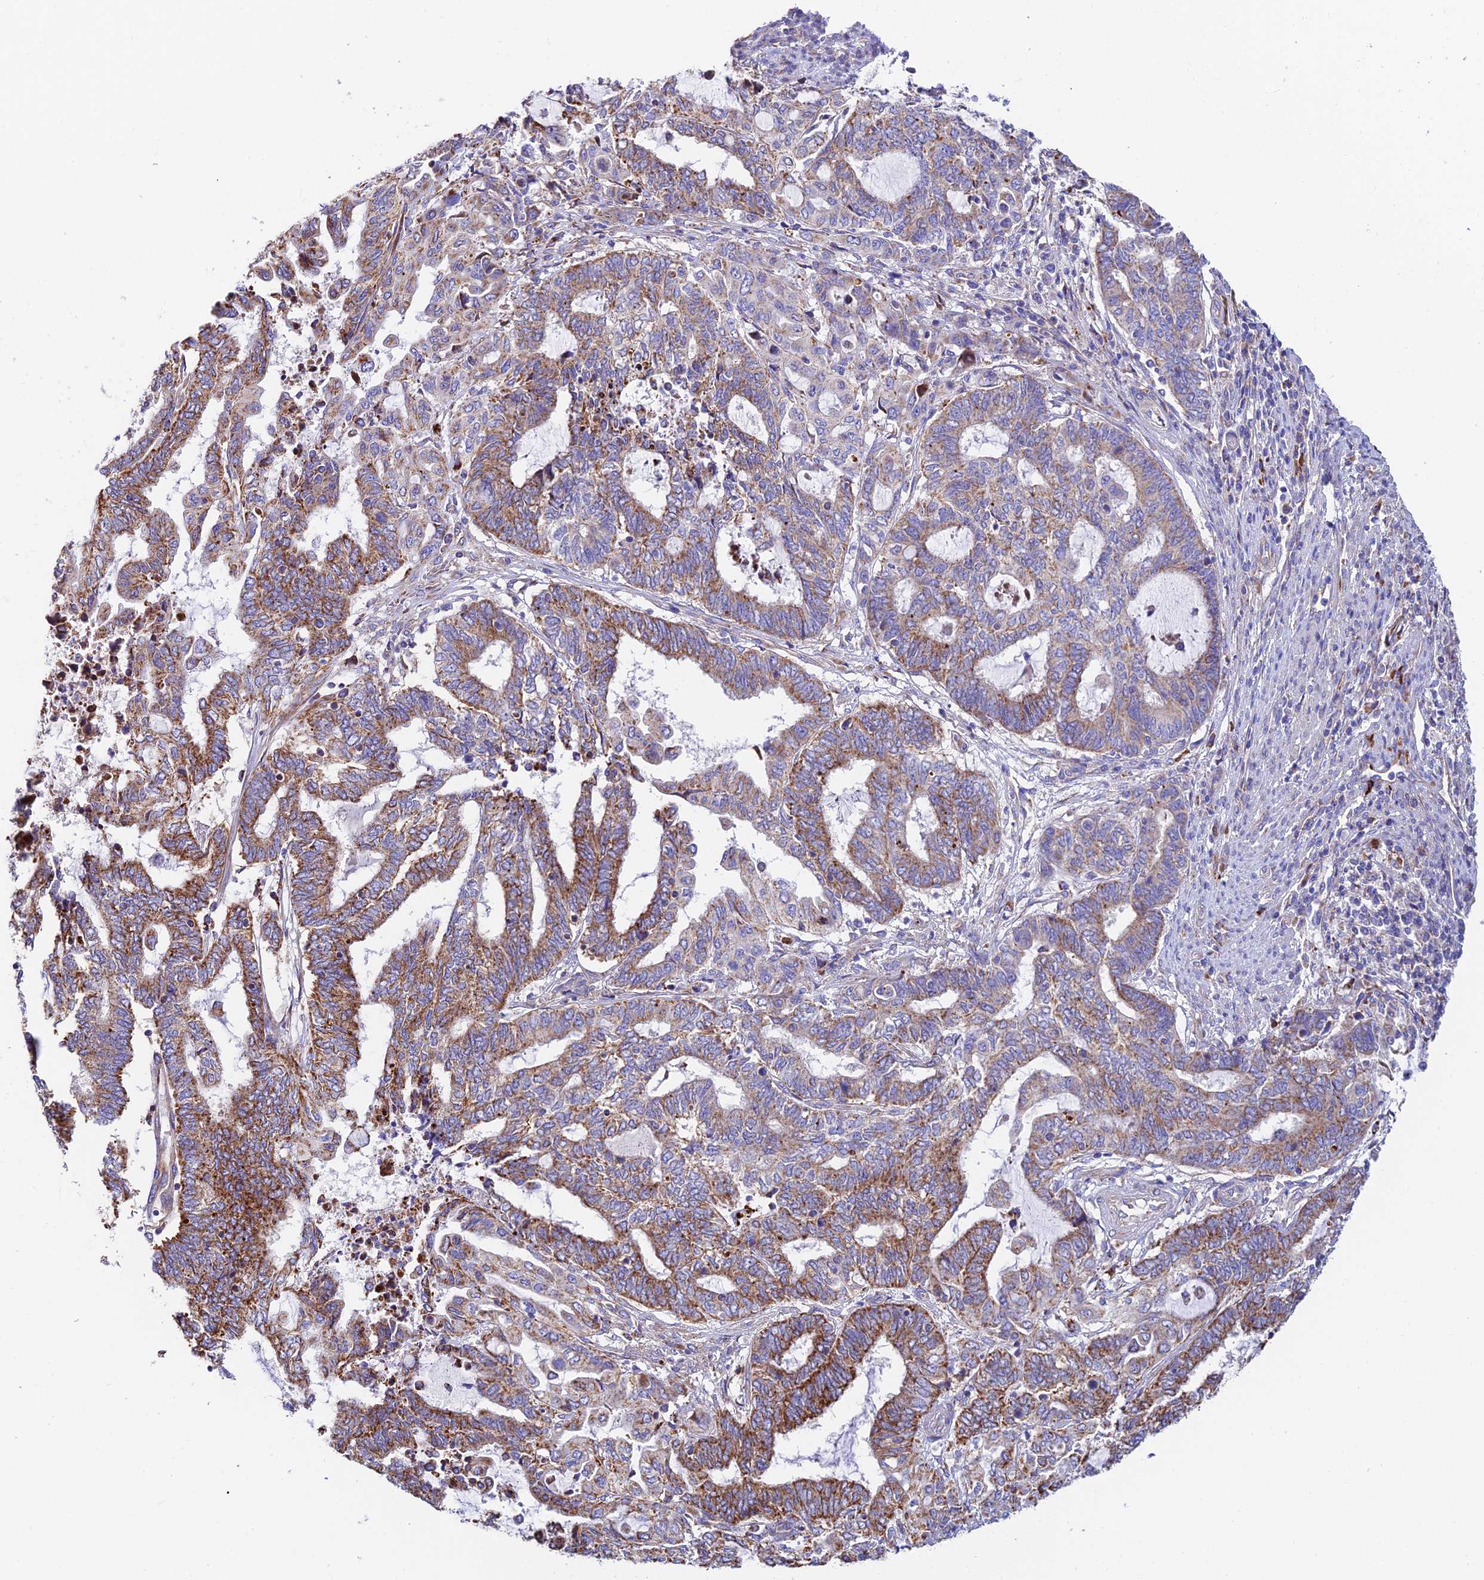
{"staining": {"intensity": "moderate", "quantity": "25%-75%", "location": "cytoplasmic/membranous"}, "tissue": "endometrial cancer", "cell_type": "Tumor cells", "image_type": "cancer", "snomed": [{"axis": "morphology", "description": "Adenocarcinoma, NOS"}, {"axis": "topography", "description": "Uterus"}, {"axis": "topography", "description": "Endometrium"}], "caption": "High-power microscopy captured an immunohistochemistry (IHC) micrograph of endometrial cancer, revealing moderate cytoplasmic/membranous expression in approximately 25%-75% of tumor cells.", "gene": "VPS13C", "patient": {"sex": "female", "age": 70}}